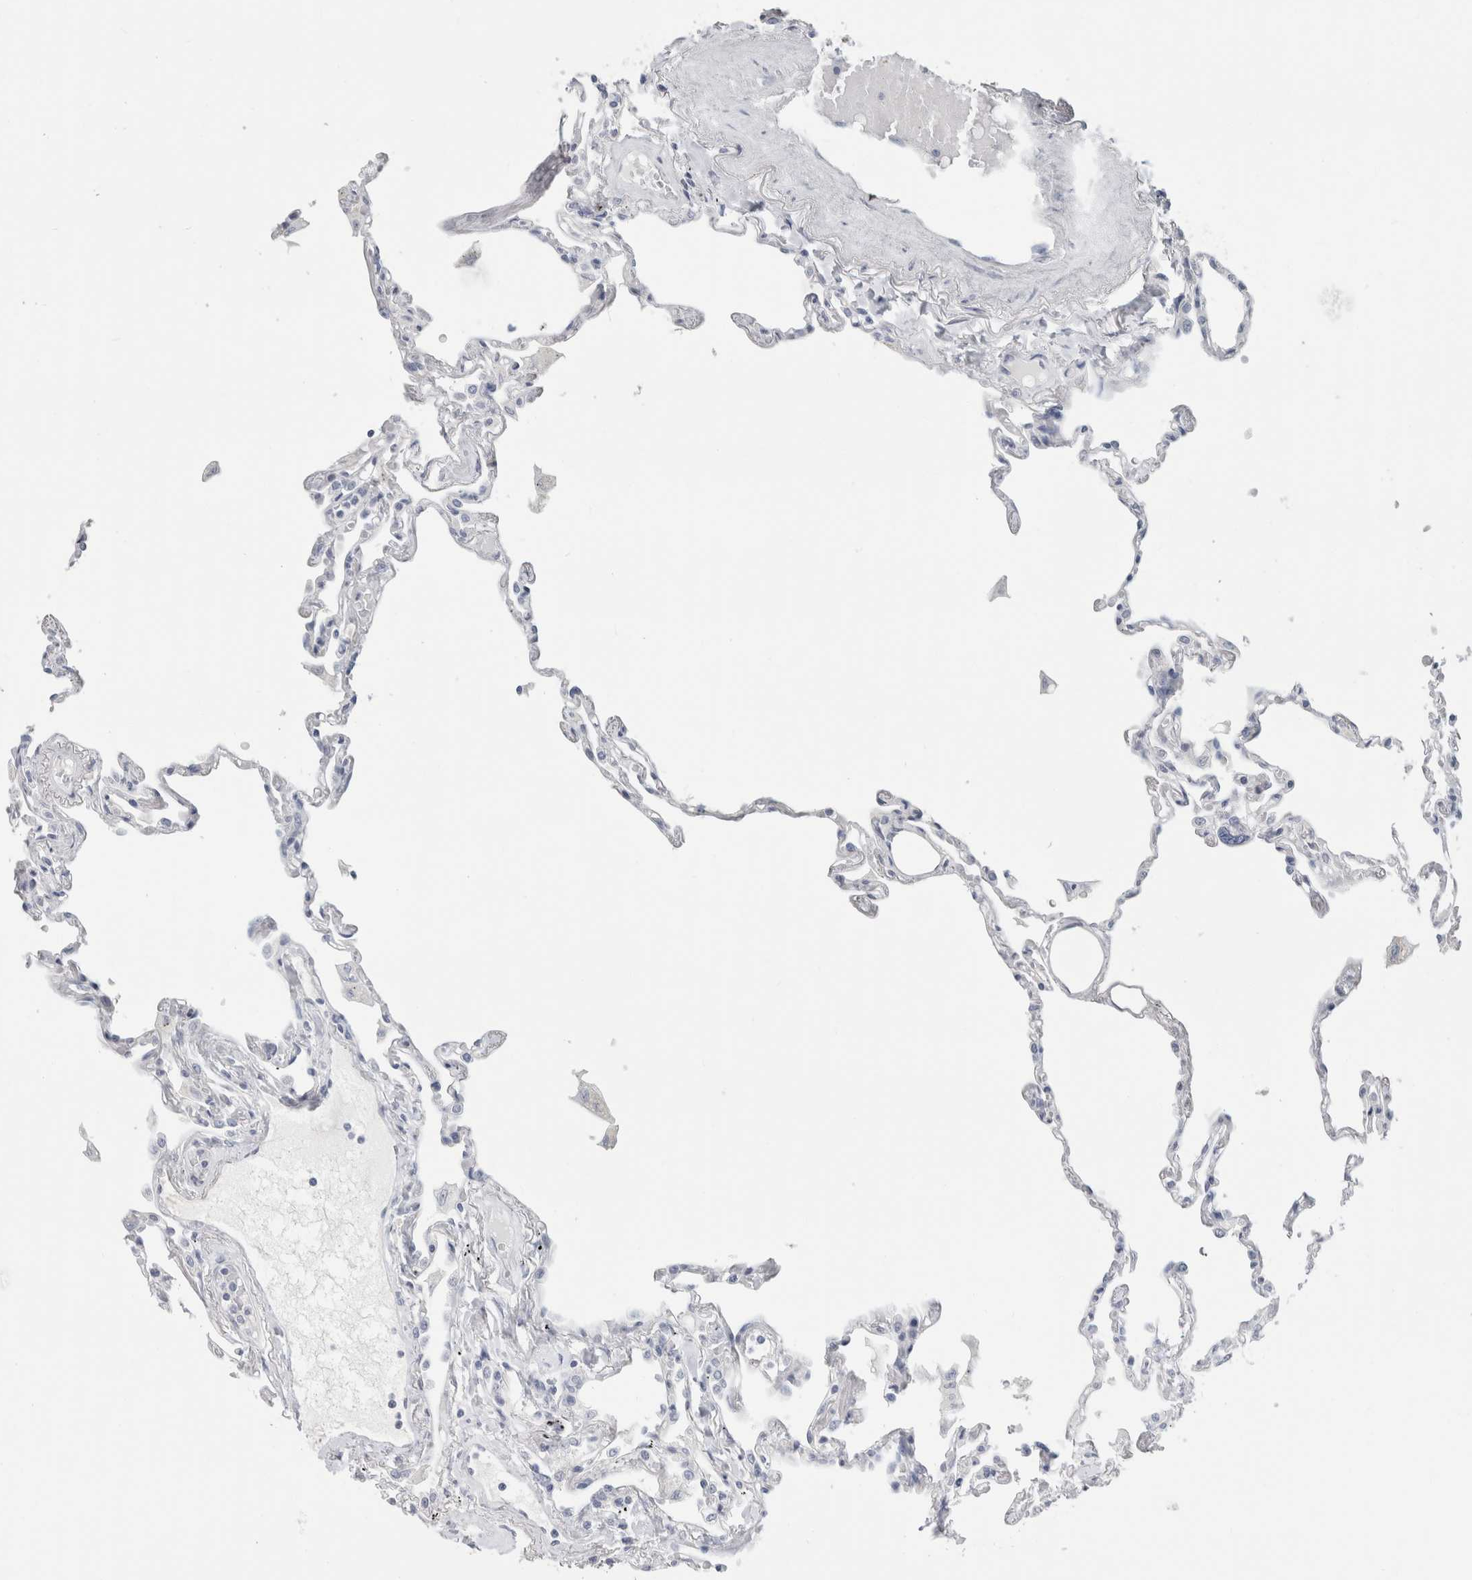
{"staining": {"intensity": "negative", "quantity": "none", "location": "none"}, "tissue": "lung", "cell_type": "Alveolar cells", "image_type": "normal", "snomed": [{"axis": "morphology", "description": "Normal tissue, NOS"}, {"axis": "topography", "description": "Lung"}], "caption": "High power microscopy photomicrograph of an immunohistochemistry (IHC) micrograph of normal lung, revealing no significant staining in alveolar cells. (Stains: DAB IHC with hematoxylin counter stain, Microscopy: brightfield microscopy at high magnification).", "gene": "SLC6A1", "patient": {"sex": "female", "age": 67}}